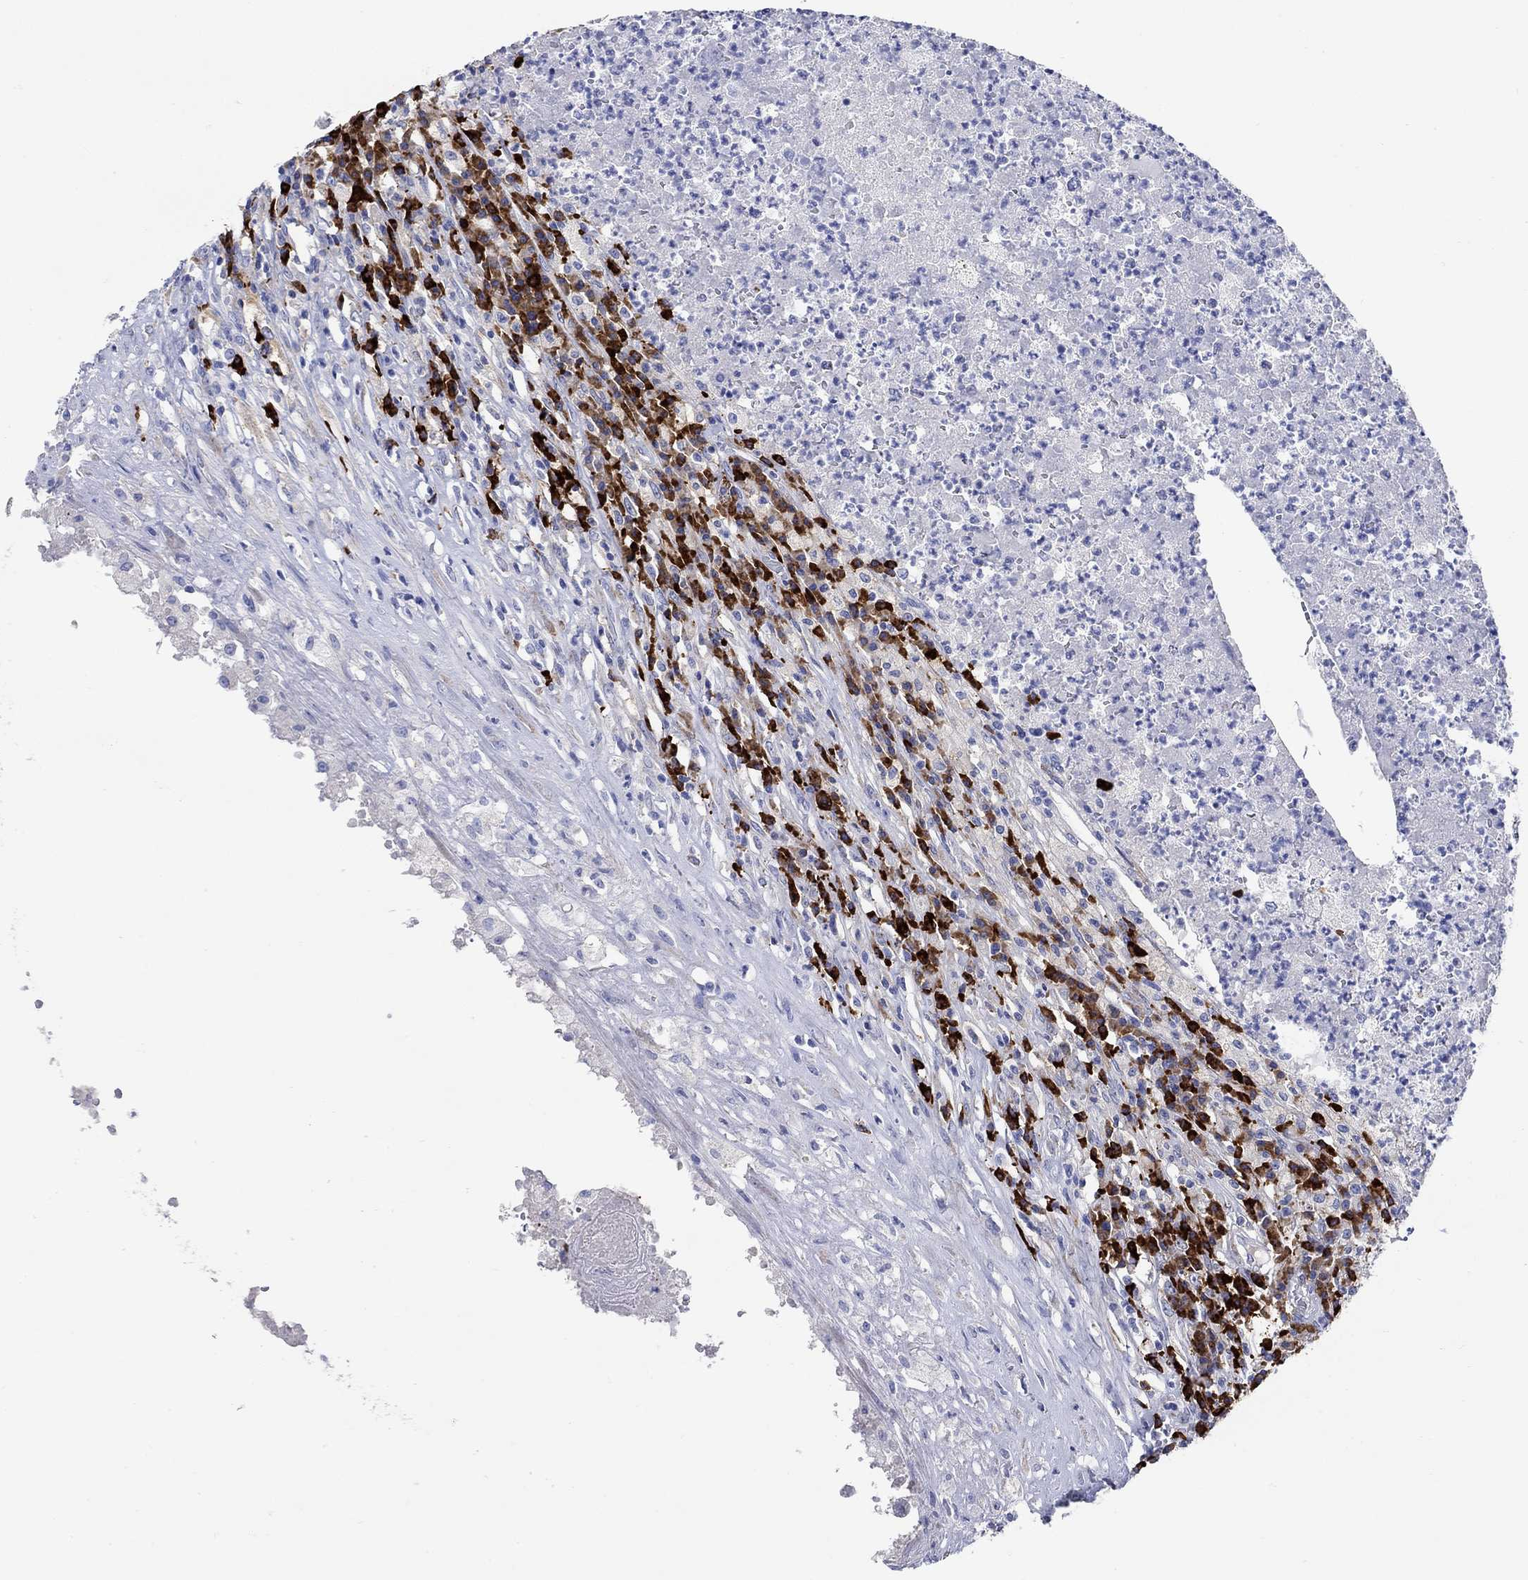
{"staining": {"intensity": "negative", "quantity": "none", "location": "none"}, "tissue": "testis cancer", "cell_type": "Tumor cells", "image_type": "cancer", "snomed": [{"axis": "morphology", "description": "Necrosis, NOS"}, {"axis": "morphology", "description": "Carcinoma, Embryonal, NOS"}, {"axis": "topography", "description": "Testis"}], "caption": "Testis embryonal carcinoma was stained to show a protein in brown. There is no significant positivity in tumor cells.", "gene": "P2RY6", "patient": {"sex": "male", "age": 19}}